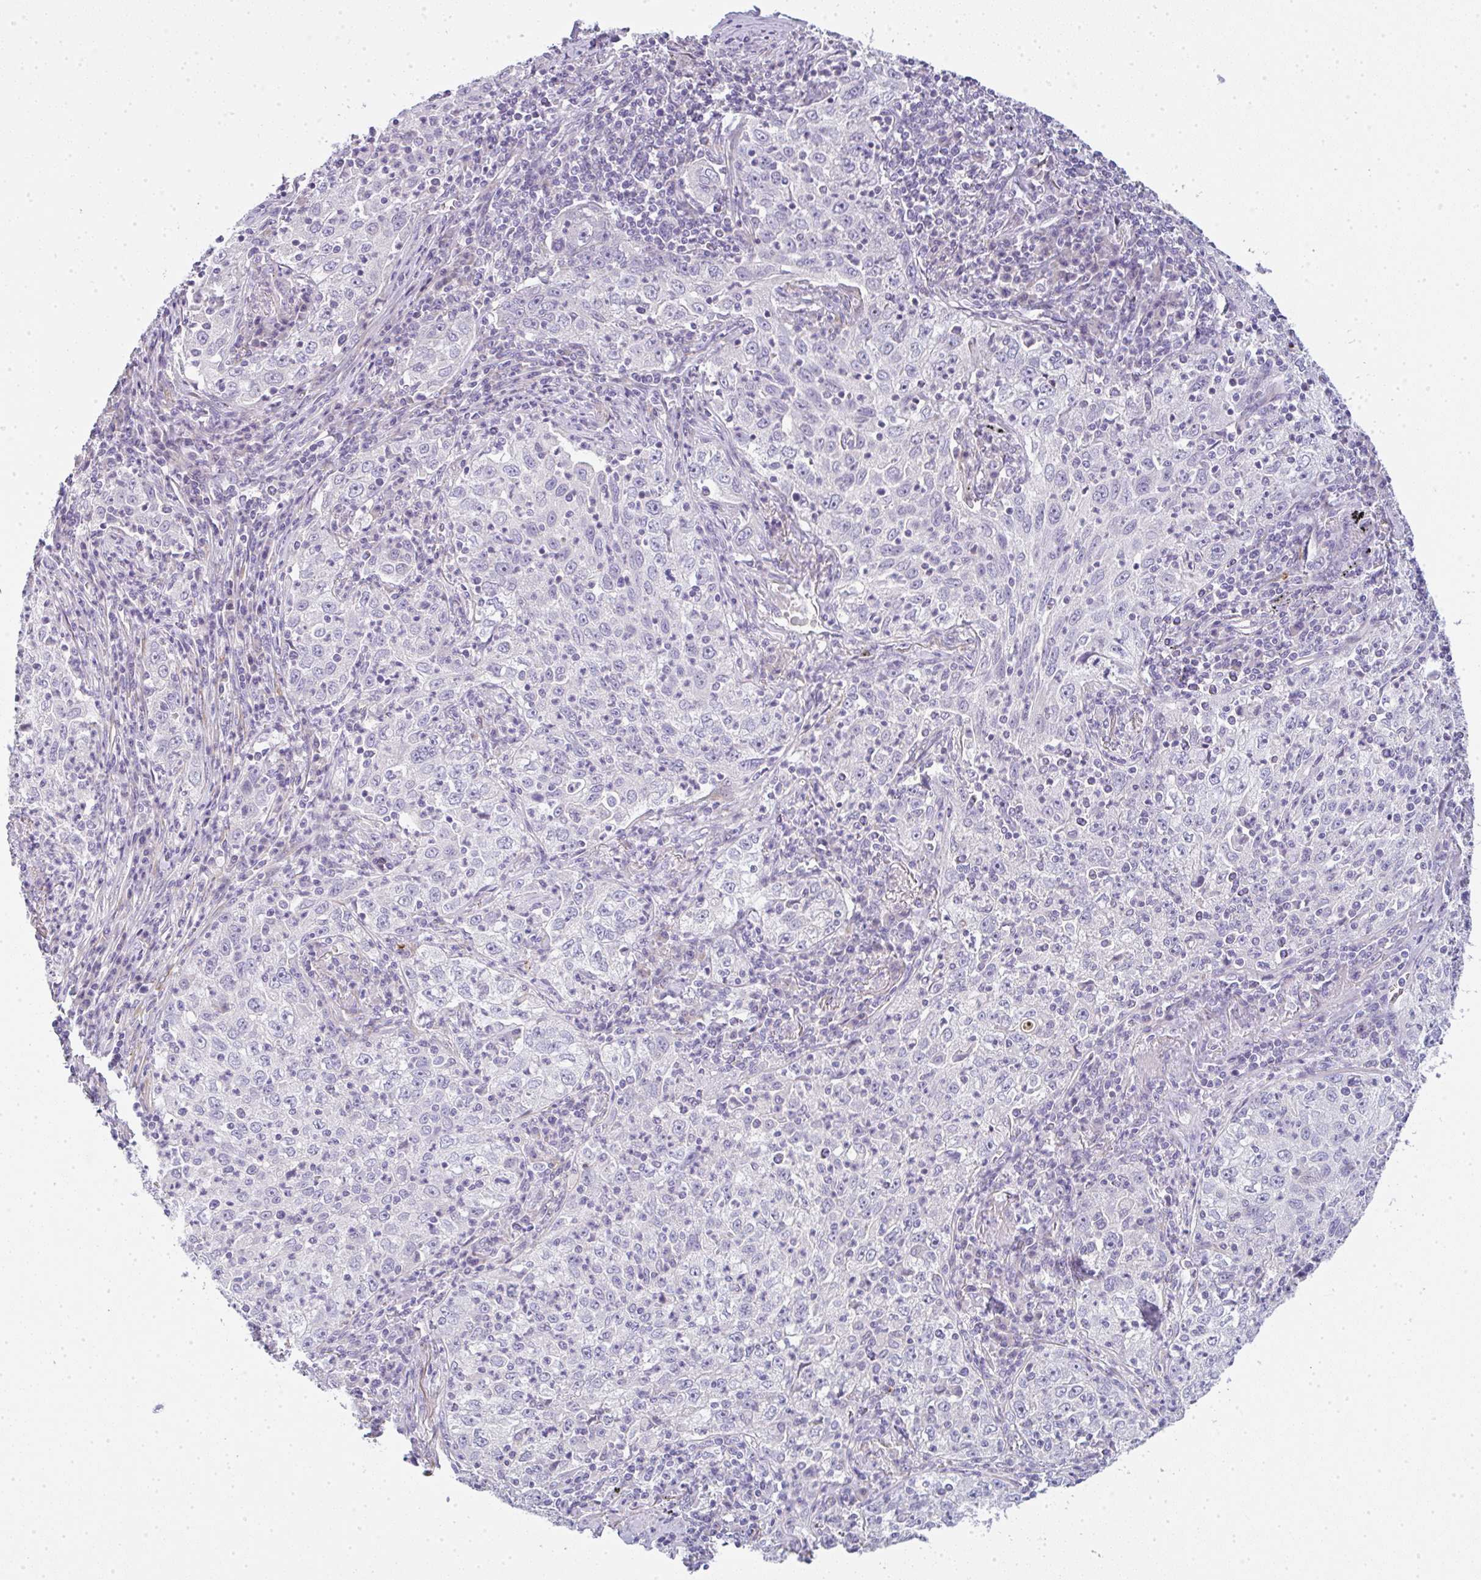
{"staining": {"intensity": "negative", "quantity": "none", "location": "none"}, "tissue": "lung cancer", "cell_type": "Tumor cells", "image_type": "cancer", "snomed": [{"axis": "morphology", "description": "Squamous cell carcinoma, NOS"}, {"axis": "topography", "description": "Lung"}], "caption": "Immunohistochemistry (IHC) image of neoplastic tissue: lung squamous cell carcinoma stained with DAB displays no significant protein positivity in tumor cells.", "gene": "LPAR4", "patient": {"sex": "male", "age": 71}}